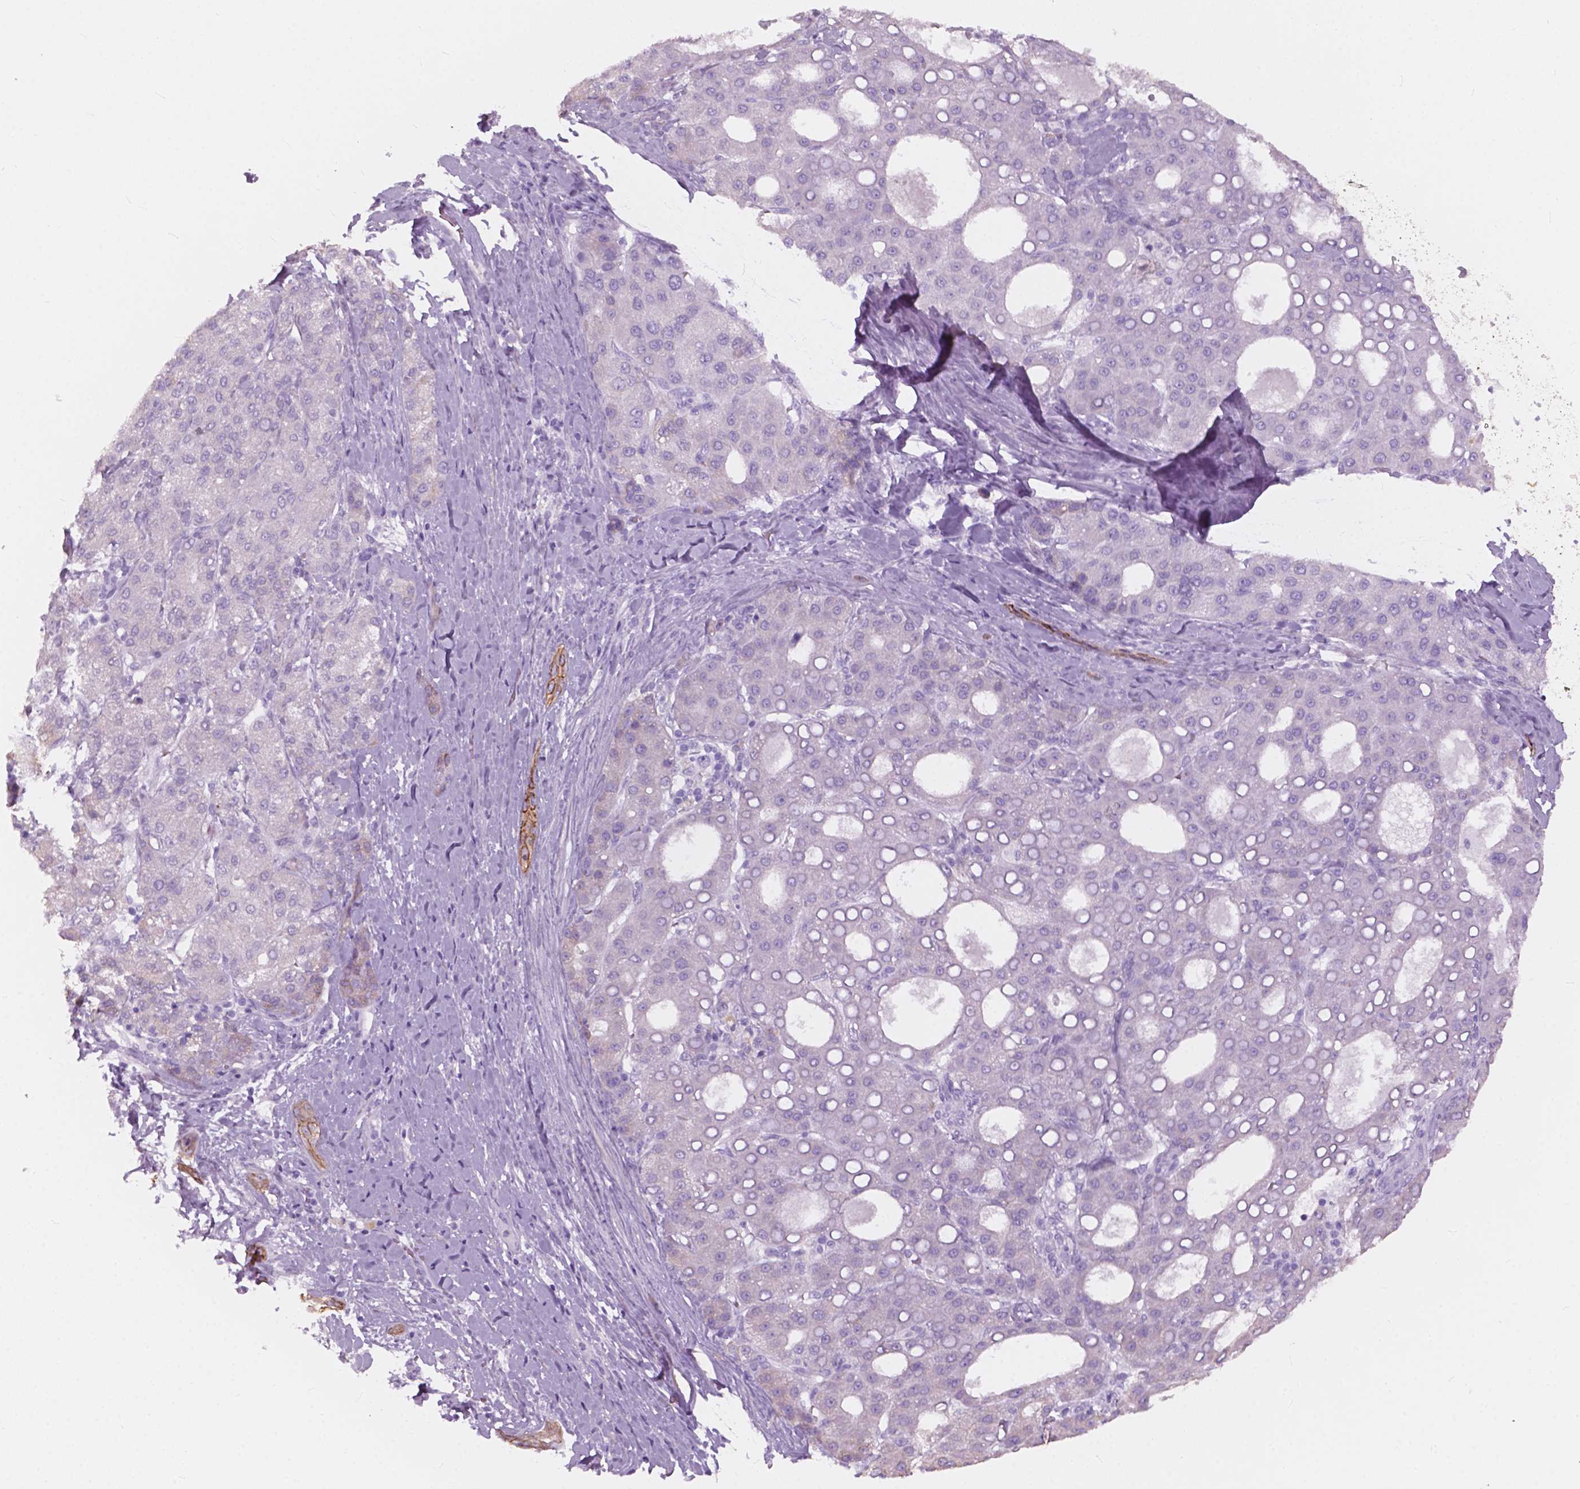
{"staining": {"intensity": "negative", "quantity": "none", "location": "none"}, "tissue": "liver cancer", "cell_type": "Tumor cells", "image_type": "cancer", "snomed": [{"axis": "morphology", "description": "Carcinoma, Hepatocellular, NOS"}, {"axis": "topography", "description": "Liver"}], "caption": "Immunohistochemistry (IHC) histopathology image of liver hepatocellular carcinoma stained for a protein (brown), which shows no expression in tumor cells.", "gene": "FXYD2", "patient": {"sex": "male", "age": 65}}